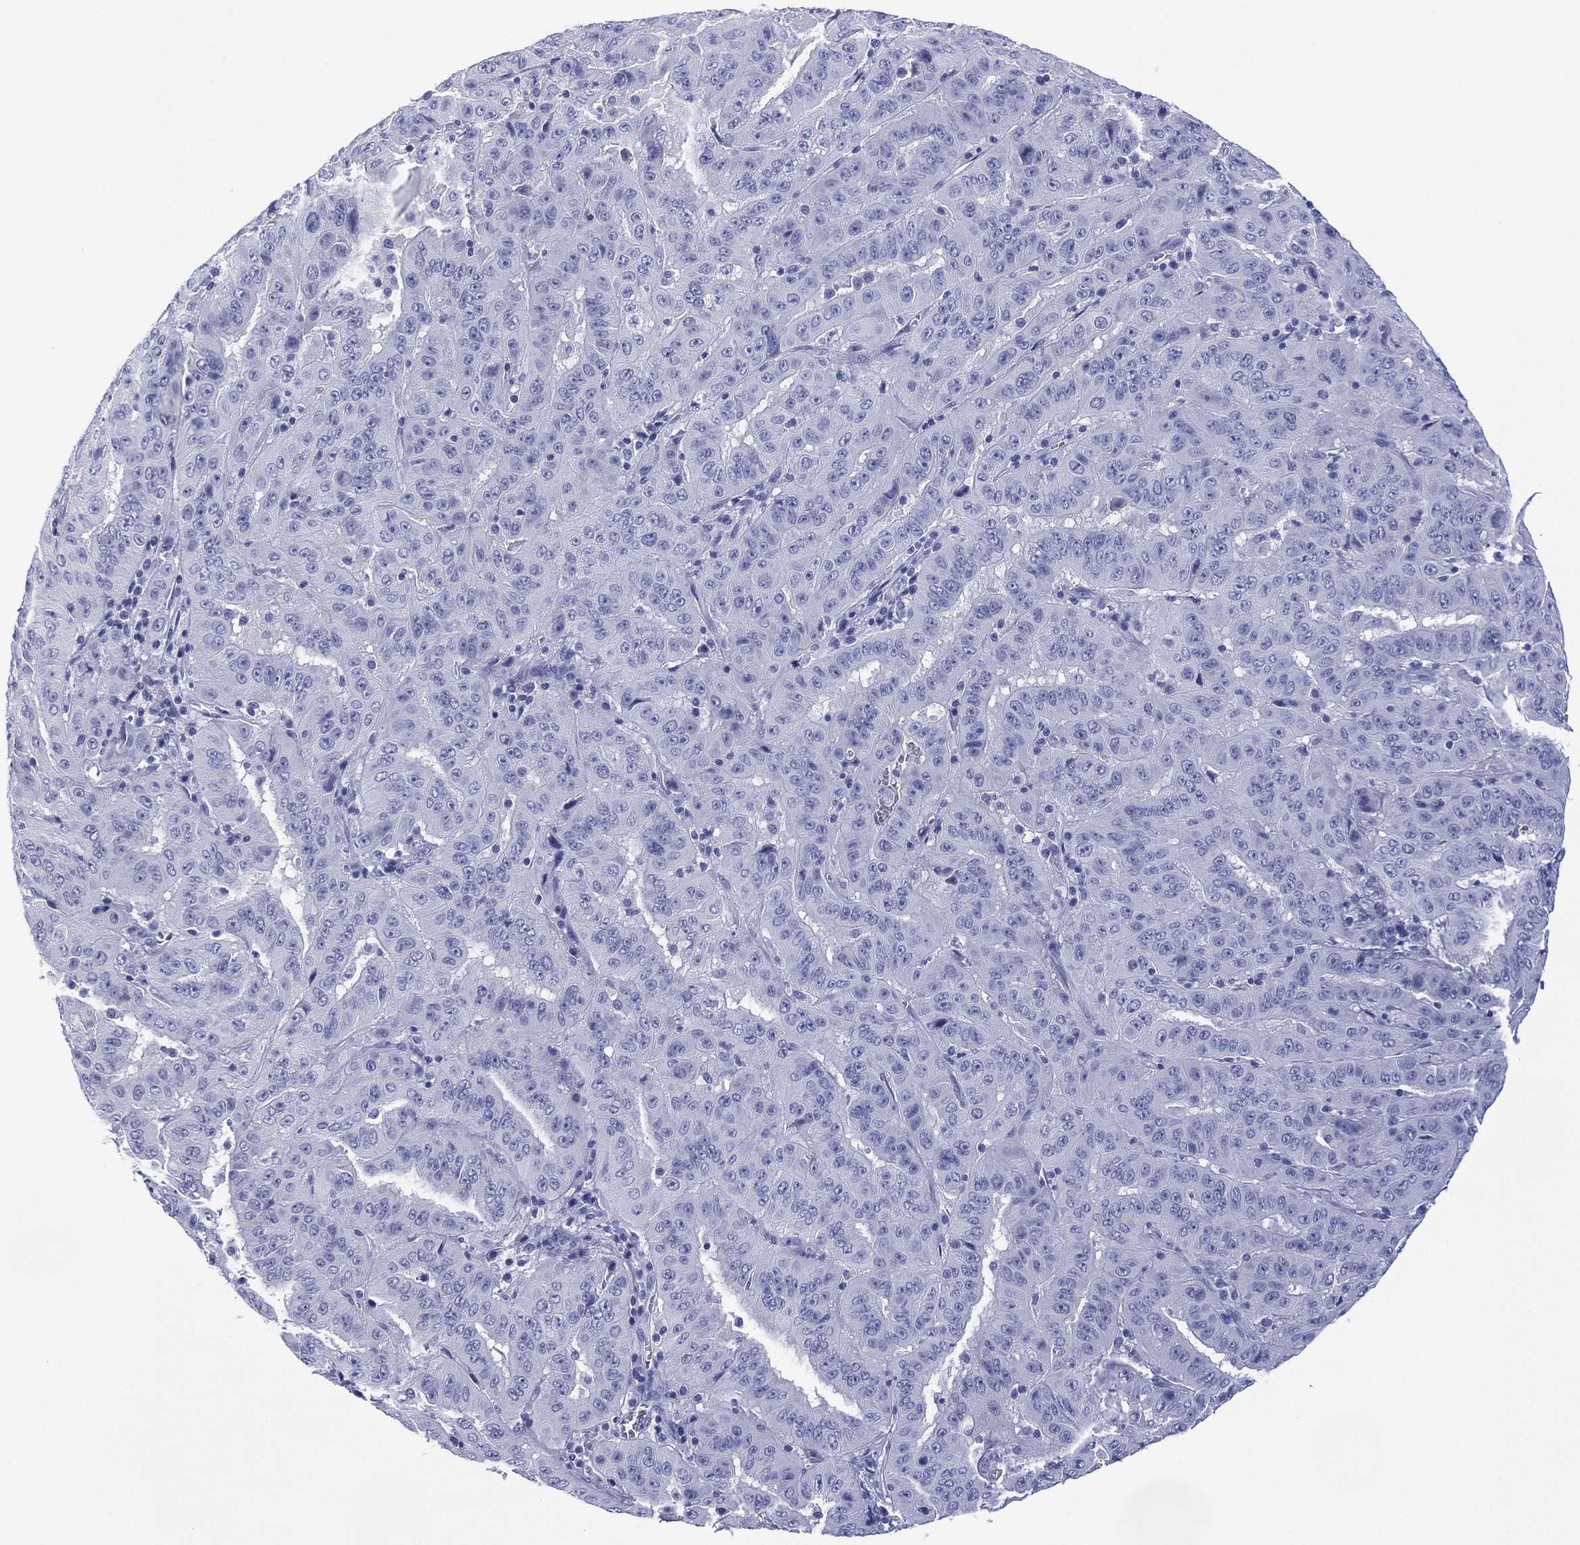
{"staining": {"intensity": "negative", "quantity": "none", "location": "none"}, "tissue": "pancreatic cancer", "cell_type": "Tumor cells", "image_type": "cancer", "snomed": [{"axis": "morphology", "description": "Adenocarcinoma, NOS"}, {"axis": "topography", "description": "Pancreas"}], "caption": "Immunohistochemistry (IHC) histopathology image of pancreatic cancer stained for a protein (brown), which shows no expression in tumor cells.", "gene": "DSG1", "patient": {"sex": "male", "age": 63}}